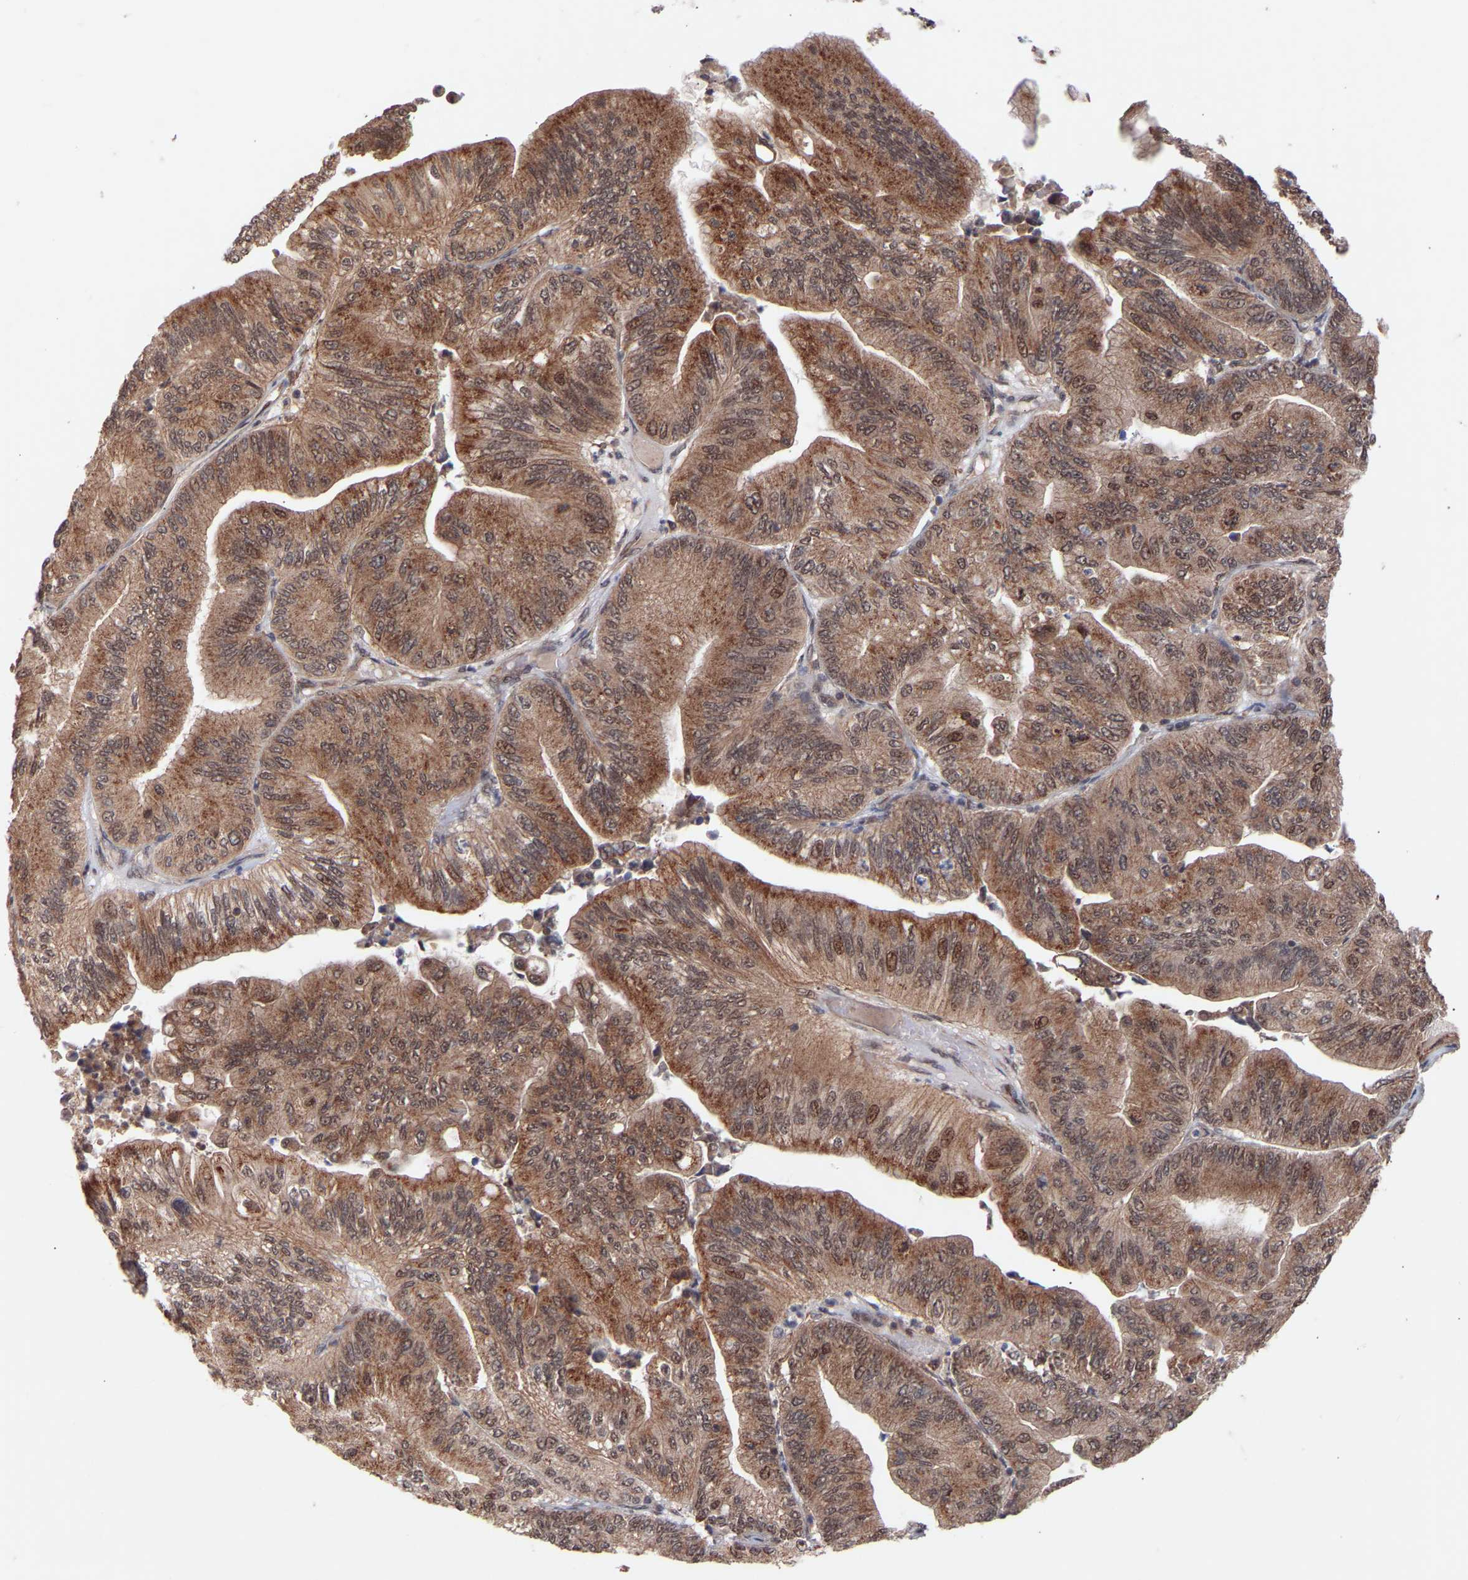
{"staining": {"intensity": "moderate", "quantity": ">75%", "location": "cytoplasmic/membranous,nuclear"}, "tissue": "ovarian cancer", "cell_type": "Tumor cells", "image_type": "cancer", "snomed": [{"axis": "morphology", "description": "Cystadenocarcinoma, mucinous, NOS"}, {"axis": "topography", "description": "Ovary"}], "caption": "Protein positivity by IHC exhibits moderate cytoplasmic/membranous and nuclear positivity in approximately >75% of tumor cells in ovarian cancer. Nuclei are stained in blue.", "gene": "PDLIM5", "patient": {"sex": "female", "age": 61}}